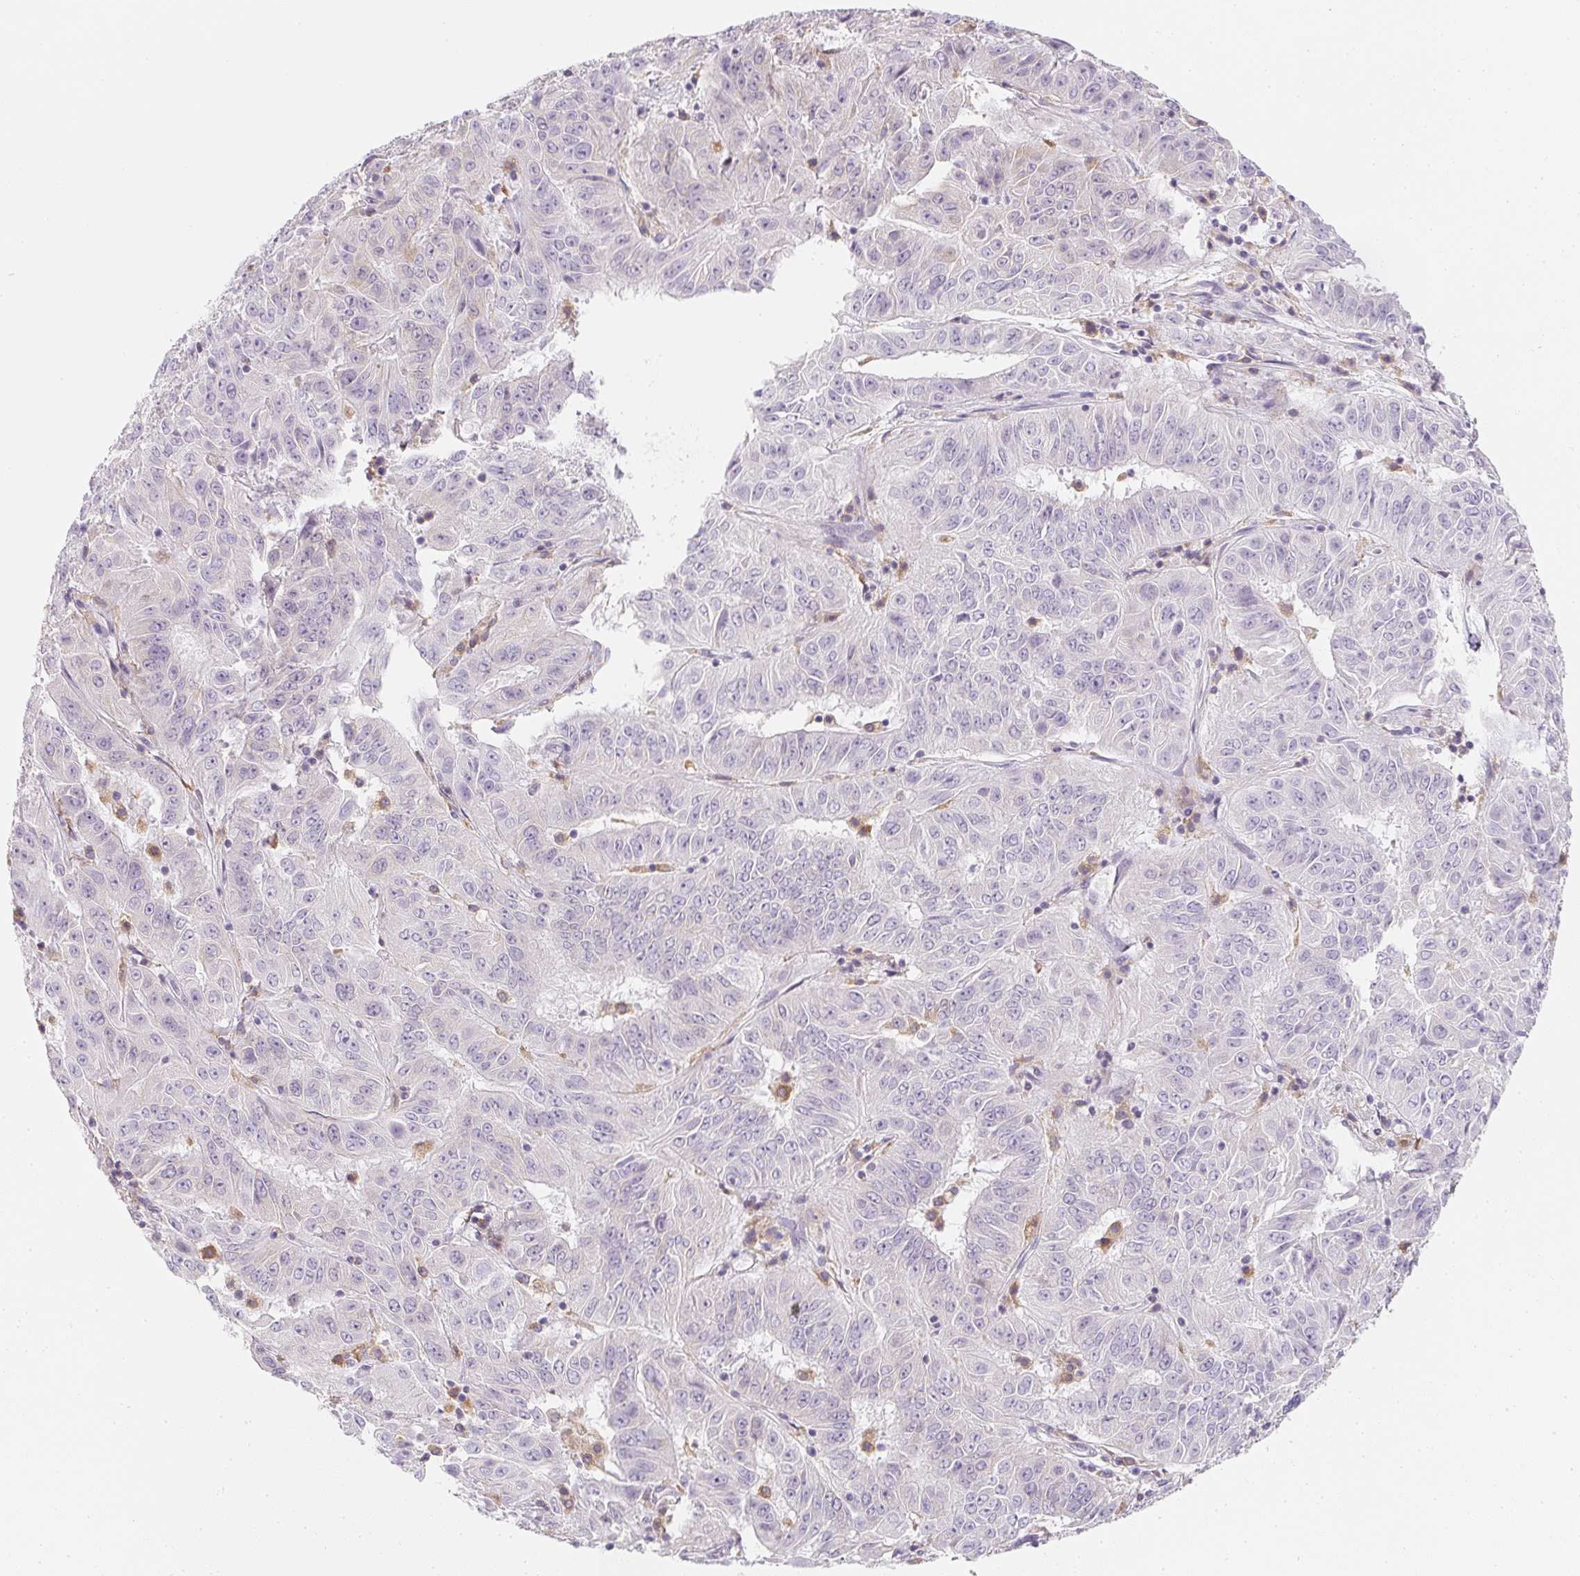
{"staining": {"intensity": "negative", "quantity": "none", "location": "none"}, "tissue": "pancreatic cancer", "cell_type": "Tumor cells", "image_type": "cancer", "snomed": [{"axis": "morphology", "description": "Adenocarcinoma, NOS"}, {"axis": "topography", "description": "Pancreas"}], "caption": "IHC of adenocarcinoma (pancreatic) reveals no expression in tumor cells. (Immunohistochemistry, brightfield microscopy, high magnification).", "gene": "SOAT1", "patient": {"sex": "male", "age": 63}}